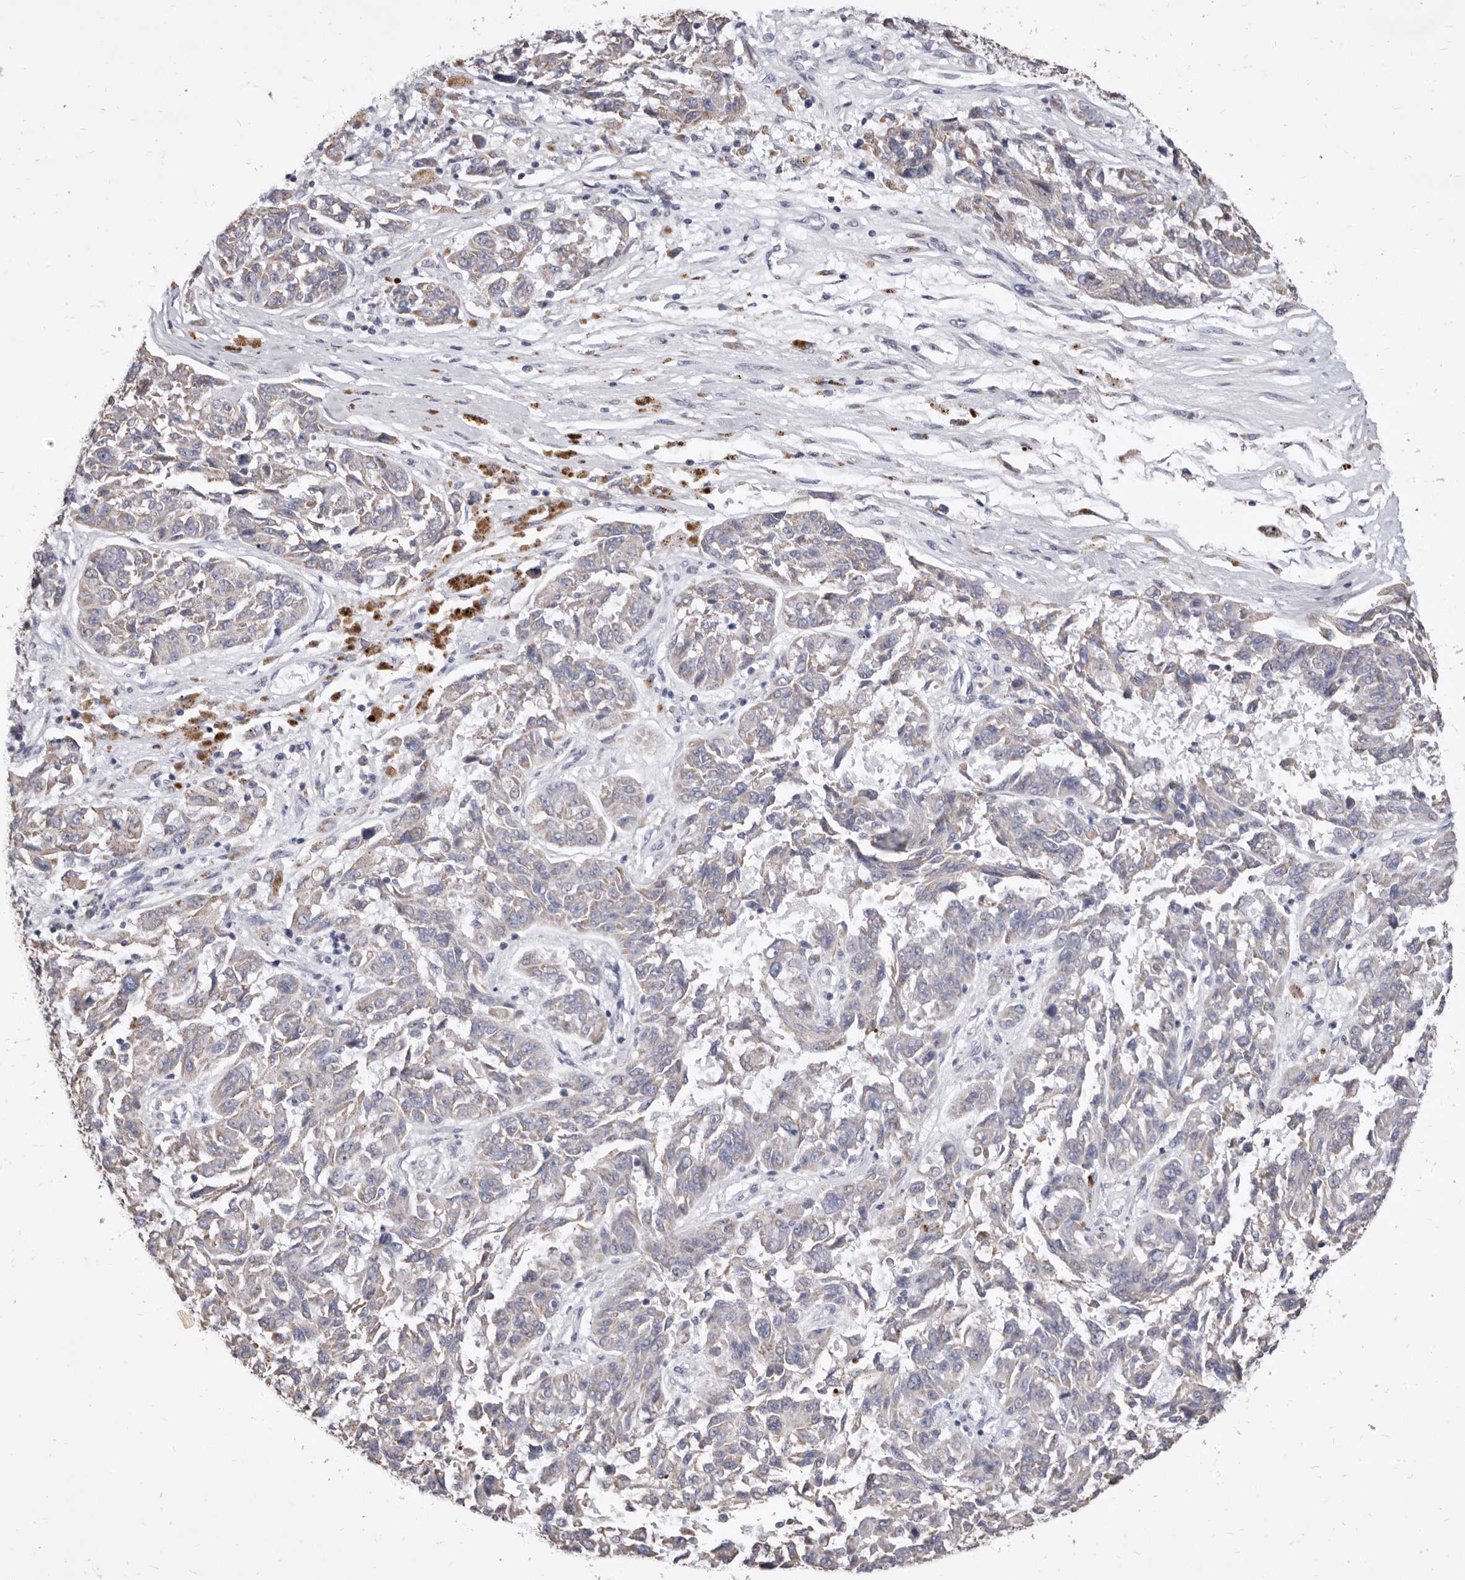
{"staining": {"intensity": "weak", "quantity": "25%-75%", "location": "cytoplasmic/membranous"}, "tissue": "melanoma", "cell_type": "Tumor cells", "image_type": "cancer", "snomed": [{"axis": "morphology", "description": "Malignant melanoma, NOS"}, {"axis": "topography", "description": "Skin"}], "caption": "Immunohistochemical staining of human melanoma exhibits low levels of weak cytoplasmic/membranous protein expression in approximately 25%-75% of tumor cells.", "gene": "CYP2E1", "patient": {"sex": "male", "age": 53}}